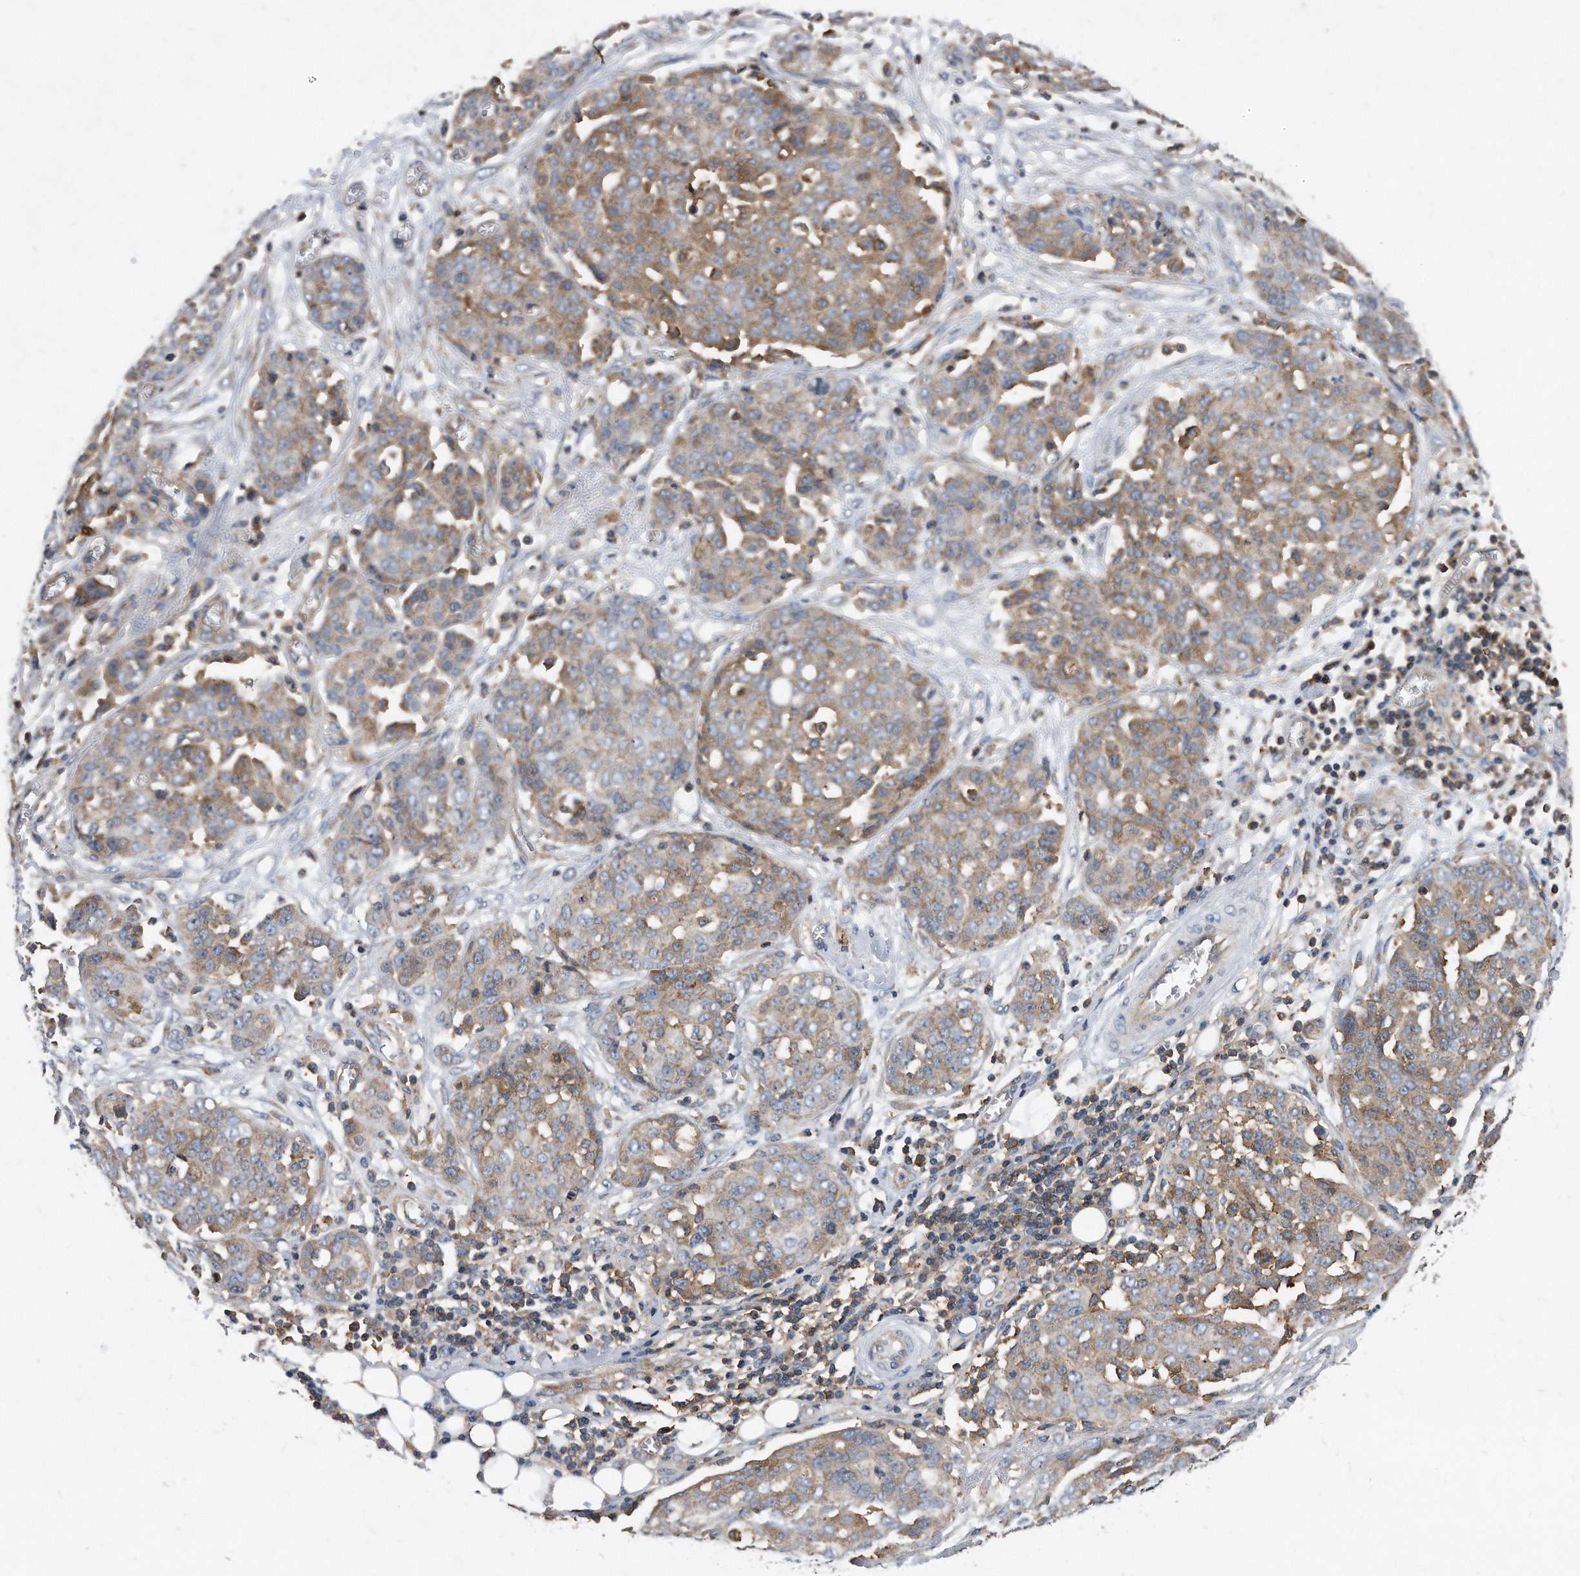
{"staining": {"intensity": "weak", "quantity": "25%-75%", "location": "cytoplasmic/membranous"}, "tissue": "ovarian cancer", "cell_type": "Tumor cells", "image_type": "cancer", "snomed": [{"axis": "morphology", "description": "Cystadenocarcinoma, serous, NOS"}, {"axis": "topography", "description": "Soft tissue"}, {"axis": "topography", "description": "Ovary"}], "caption": "Serous cystadenocarcinoma (ovarian) stained with a brown dye shows weak cytoplasmic/membranous positive positivity in about 25%-75% of tumor cells.", "gene": "ATG5", "patient": {"sex": "female", "age": 57}}